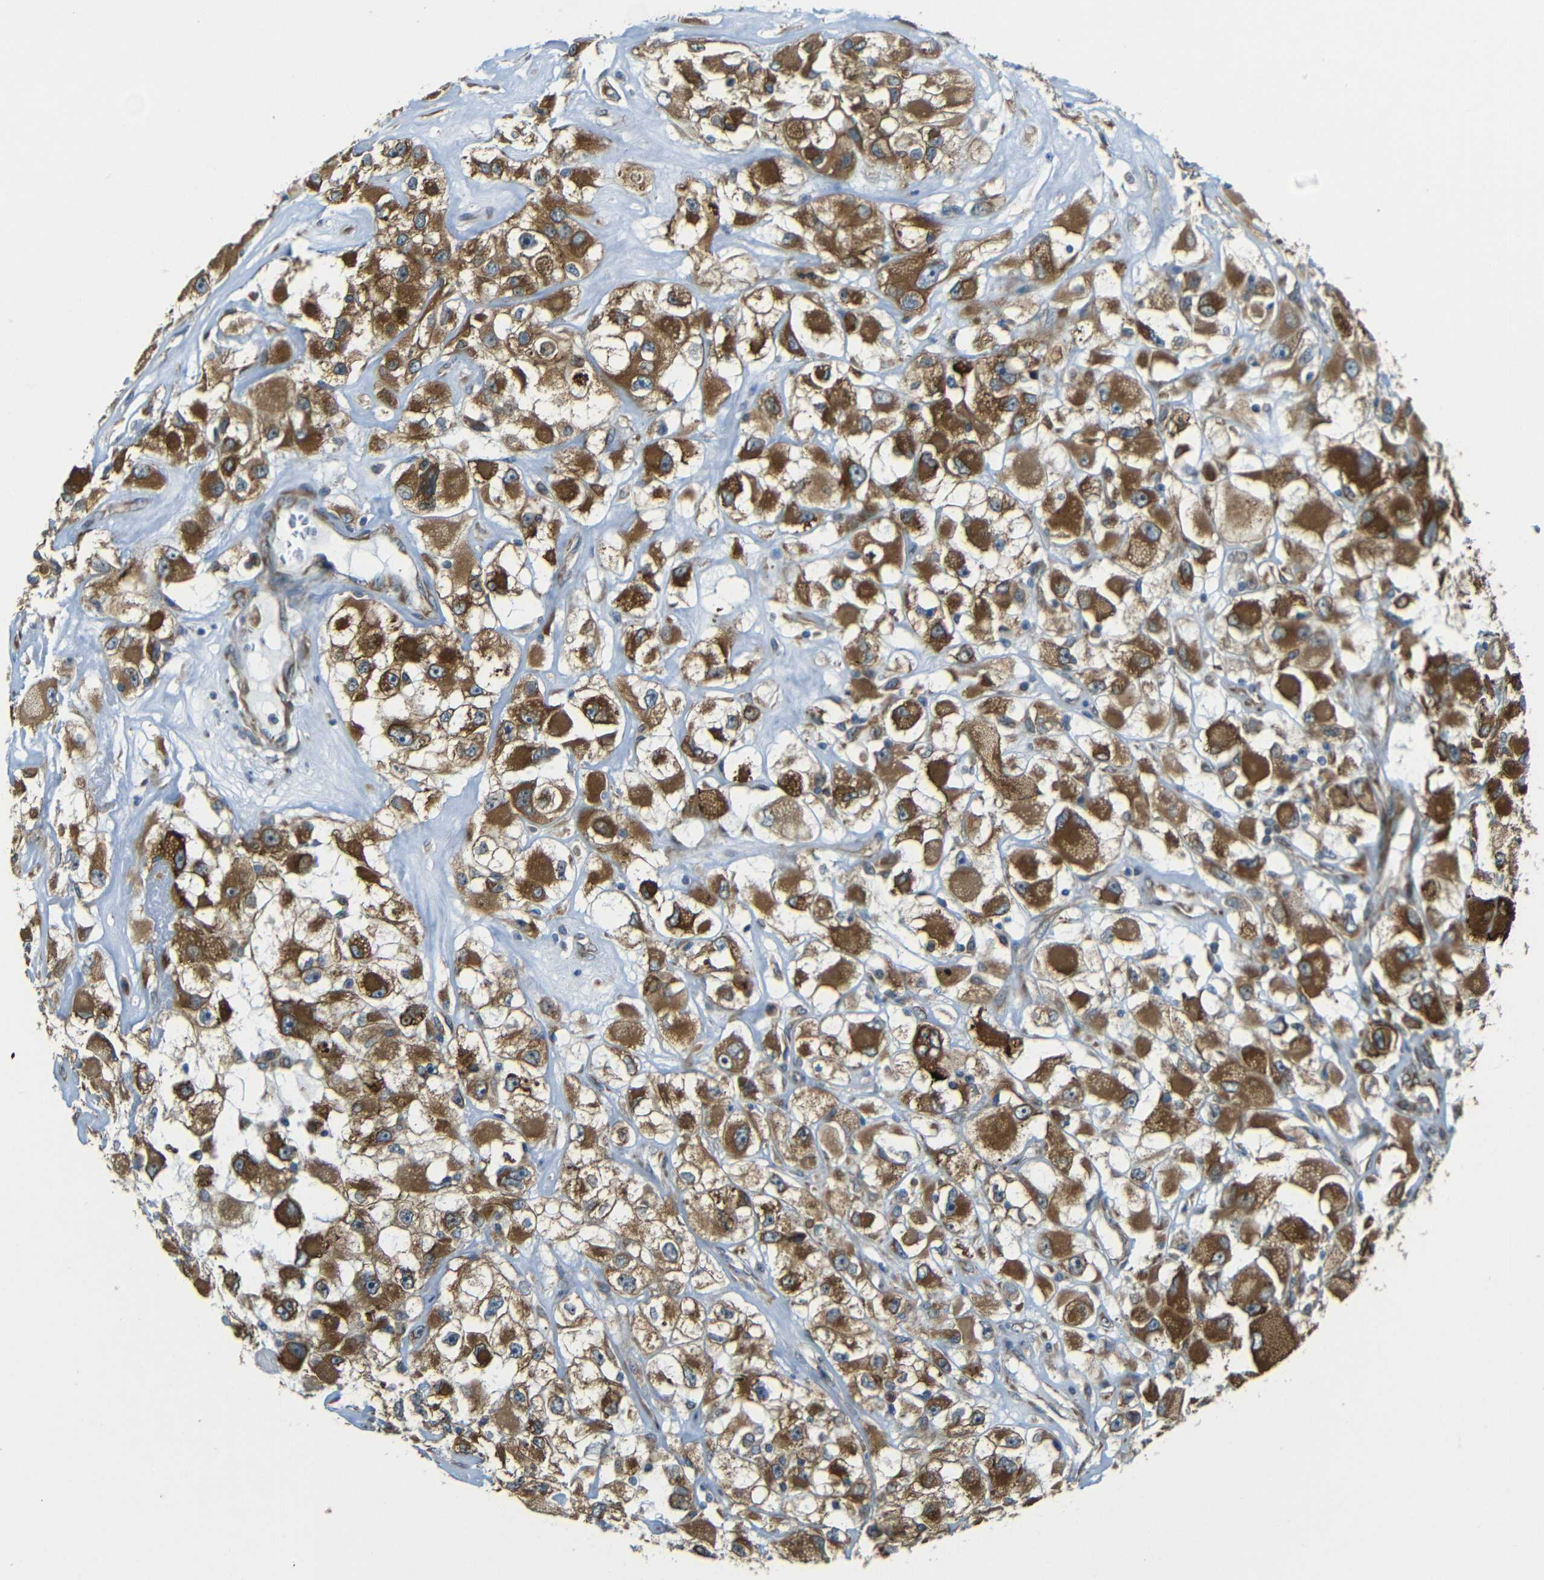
{"staining": {"intensity": "strong", "quantity": ">75%", "location": "cytoplasmic/membranous"}, "tissue": "renal cancer", "cell_type": "Tumor cells", "image_type": "cancer", "snomed": [{"axis": "morphology", "description": "Adenocarcinoma, NOS"}, {"axis": "topography", "description": "Kidney"}], "caption": "About >75% of tumor cells in human renal adenocarcinoma display strong cytoplasmic/membranous protein expression as visualized by brown immunohistochemical staining.", "gene": "VAPB", "patient": {"sex": "female", "age": 52}}